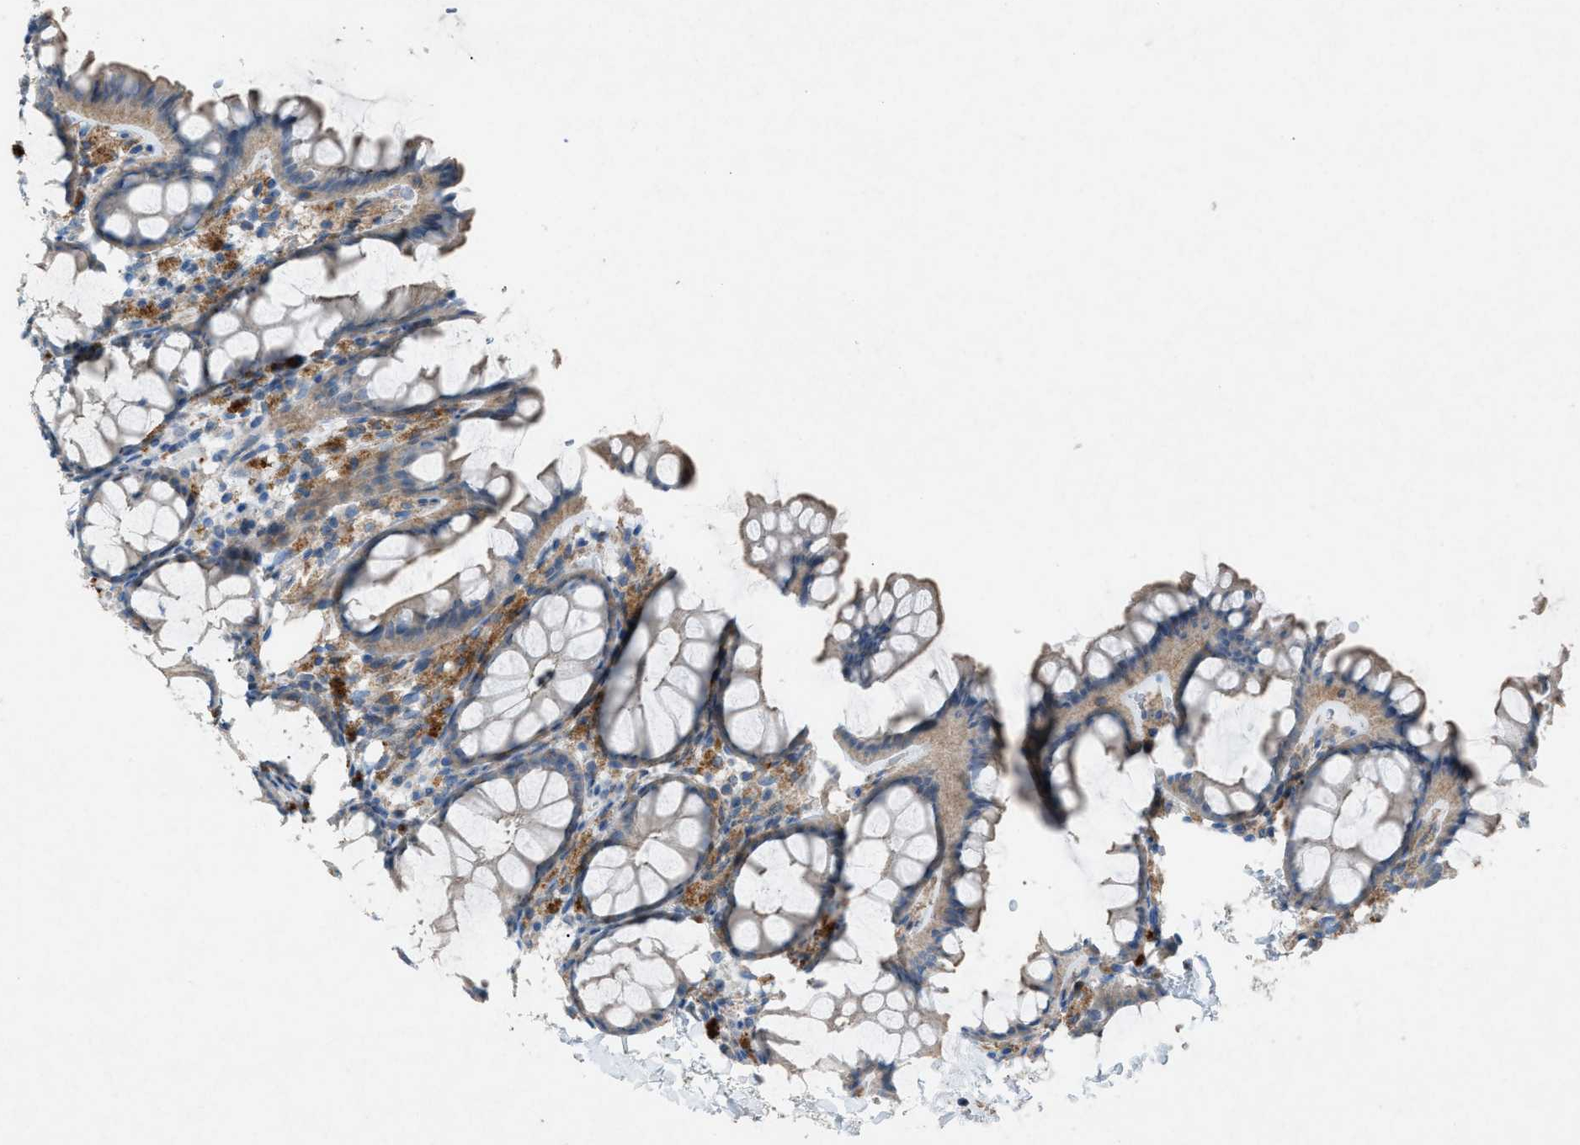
{"staining": {"intensity": "weak", "quantity": ">75%", "location": "cytoplasmic/membranous"}, "tissue": "colon", "cell_type": "Endothelial cells", "image_type": "normal", "snomed": [{"axis": "morphology", "description": "Normal tissue, NOS"}, {"axis": "topography", "description": "Colon"}], "caption": "DAB (3,3'-diaminobenzidine) immunohistochemical staining of unremarkable colon displays weak cytoplasmic/membranous protein staining in approximately >75% of endothelial cells. The staining is performed using DAB brown chromogen to label protein expression. The nuclei are counter-stained blue using hematoxylin.", "gene": "NCK2", "patient": {"sex": "female", "age": 55}}